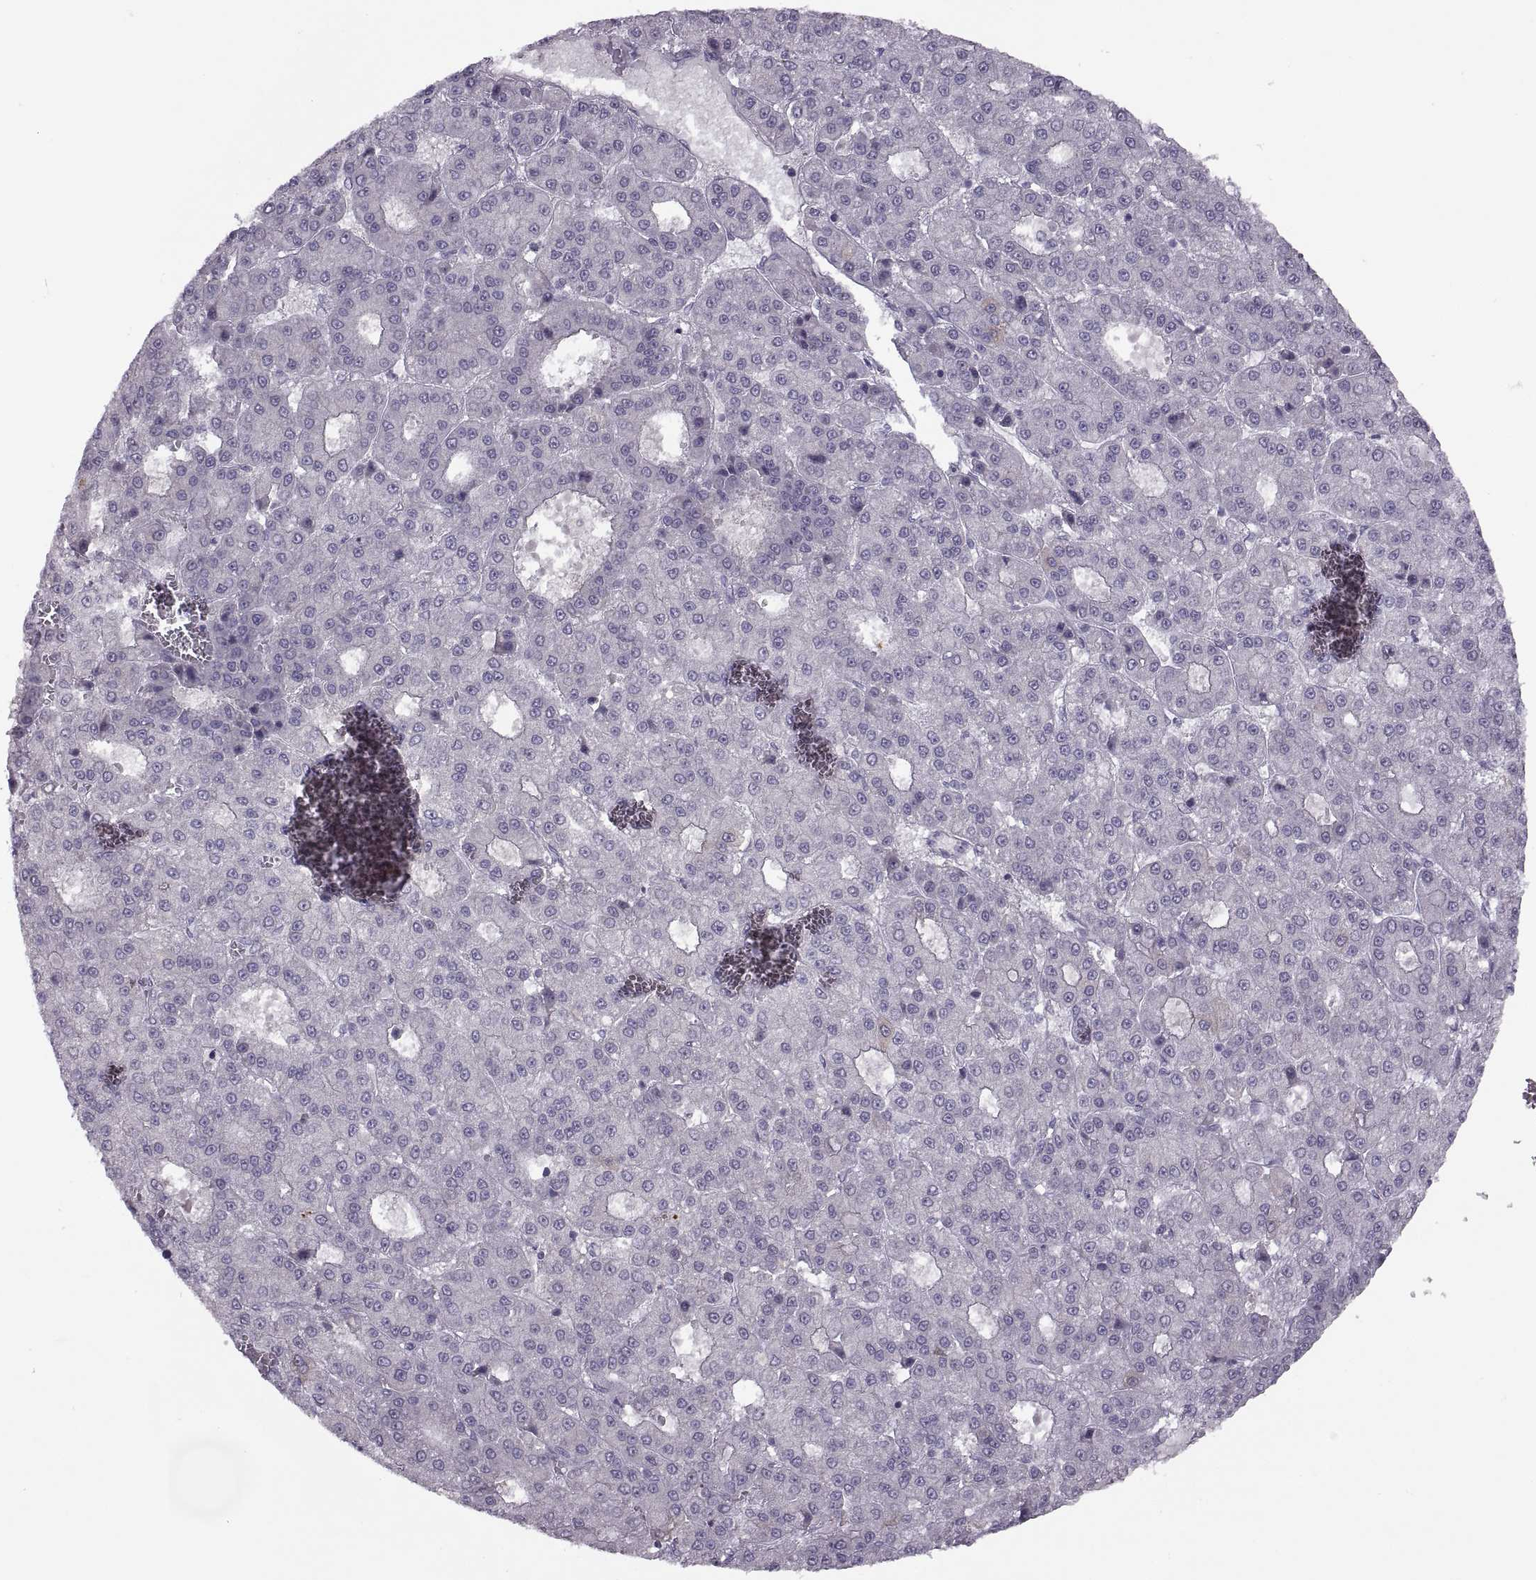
{"staining": {"intensity": "negative", "quantity": "none", "location": "none"}, "tissue": "liver cancer", "cell_type": "Tumor cells", "image_type": "cancer", "snomed": [{"axis": "morphology", "description": "Carcinoma, Hepatocellular, NOS"}, {"axis": "topography", "description": "Liver"}], "caption": "Immunohistochemistry (IHC) of human liver cancer (hepatocellular carcinoma) reveals no positivity in tumor cells.", "gene": "H2AP", "patient": {"sex": "male", "age": 70}}